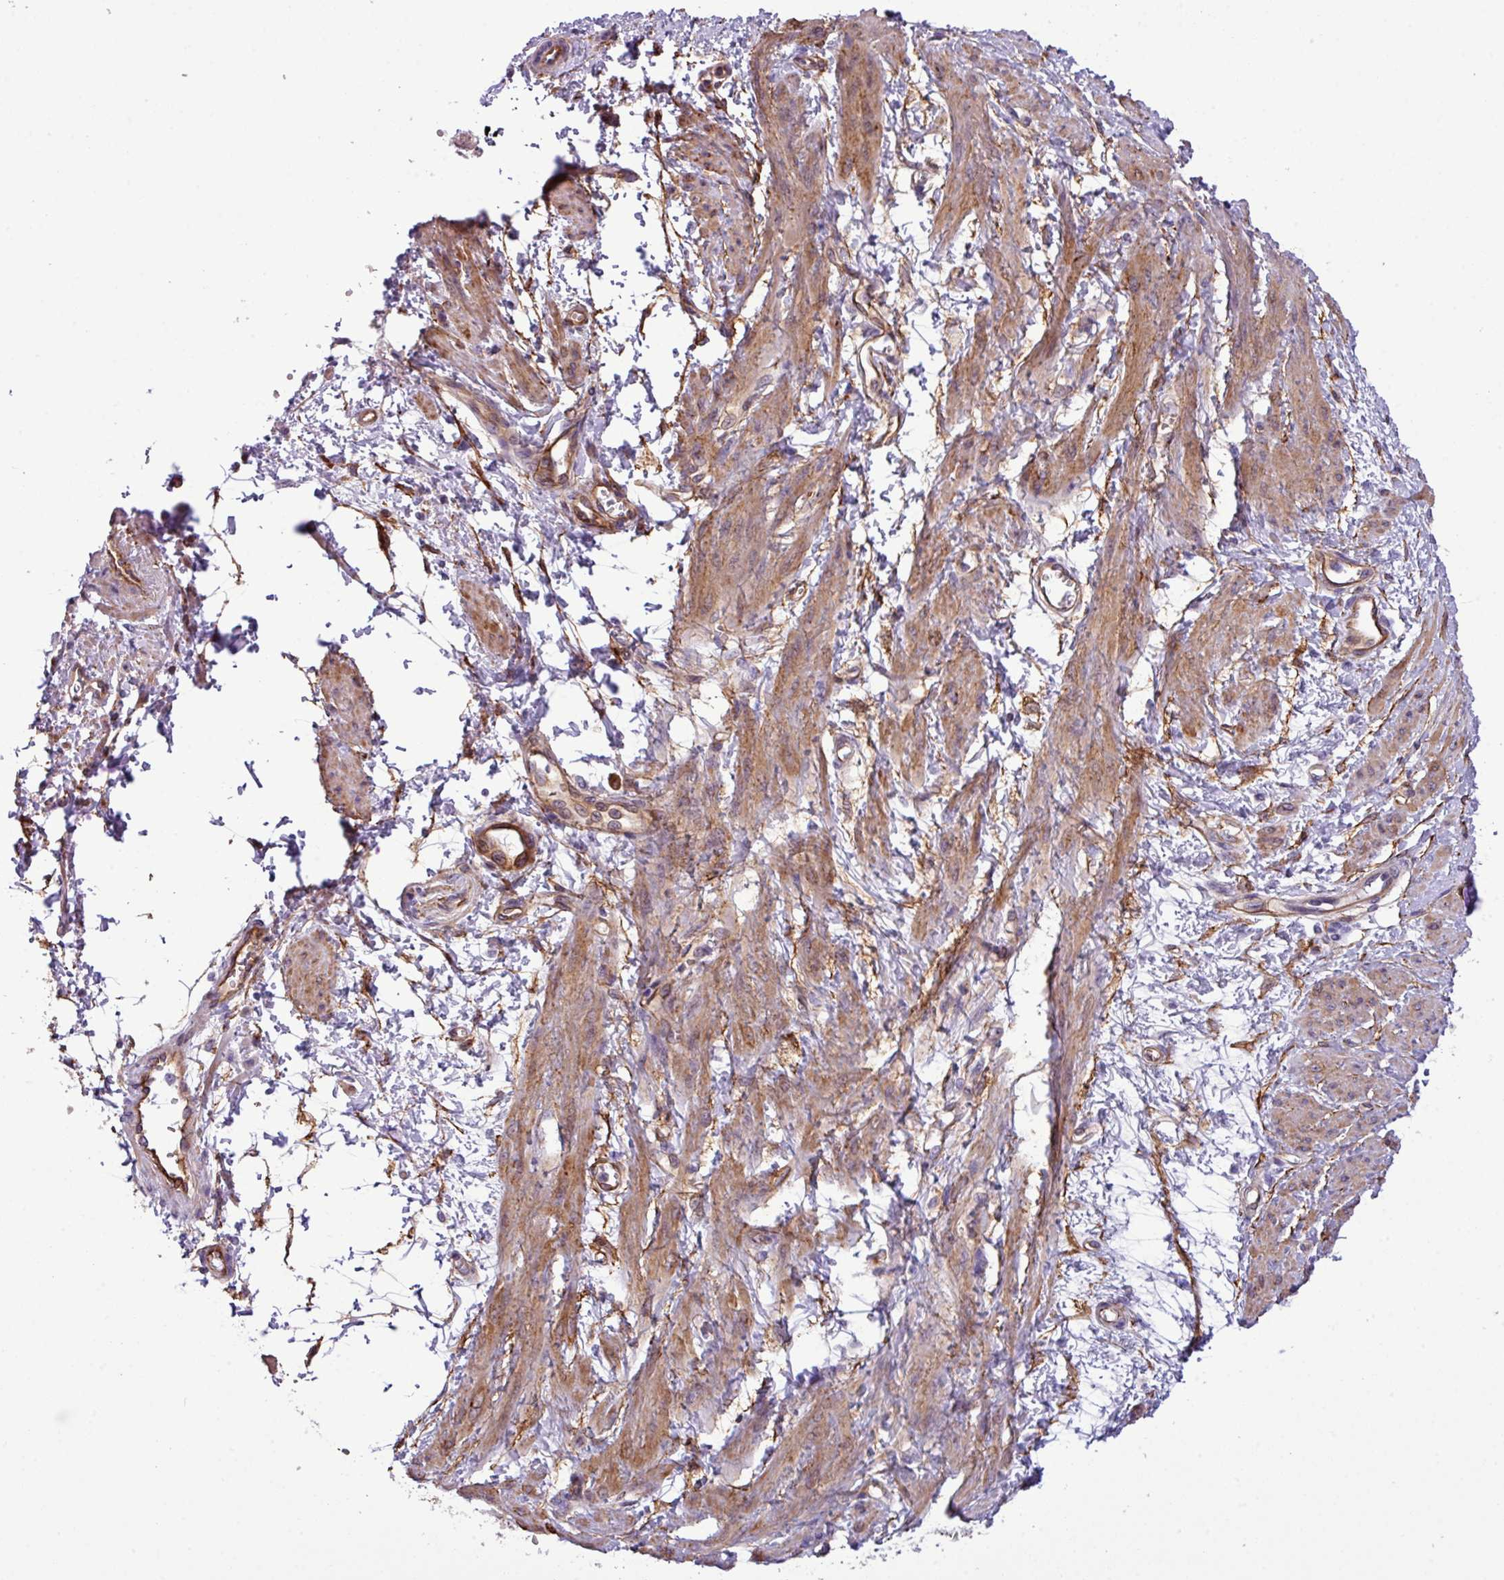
{"staining": {"intensity": "moderate", "quantity": ">75%", "location": "cytoplasmic/membranous"}, "tissue": "smooth muscle", "cell_type": "Smooth muscle cells", "image_type": "normal", "snomed": [{"axis": "morphology", "description": "Normal tissue, NOS"}, {"axis": "topography", "description": "Smooth muscle"}, {"axis": "topography", "description": "Uterus"}], "caption": "Protein expression analysis of benign smooth muscle shows moderate cytoplasmic/membranous positivity in about >75% of smooth muscle cells. The protein of interest is stained brown, and the nuclei are stained in blue (DAB IHC with brightfield microscopy, high magnification).", "gene": "PARD6A", "patient": {"sex": "female", "age": 39}}